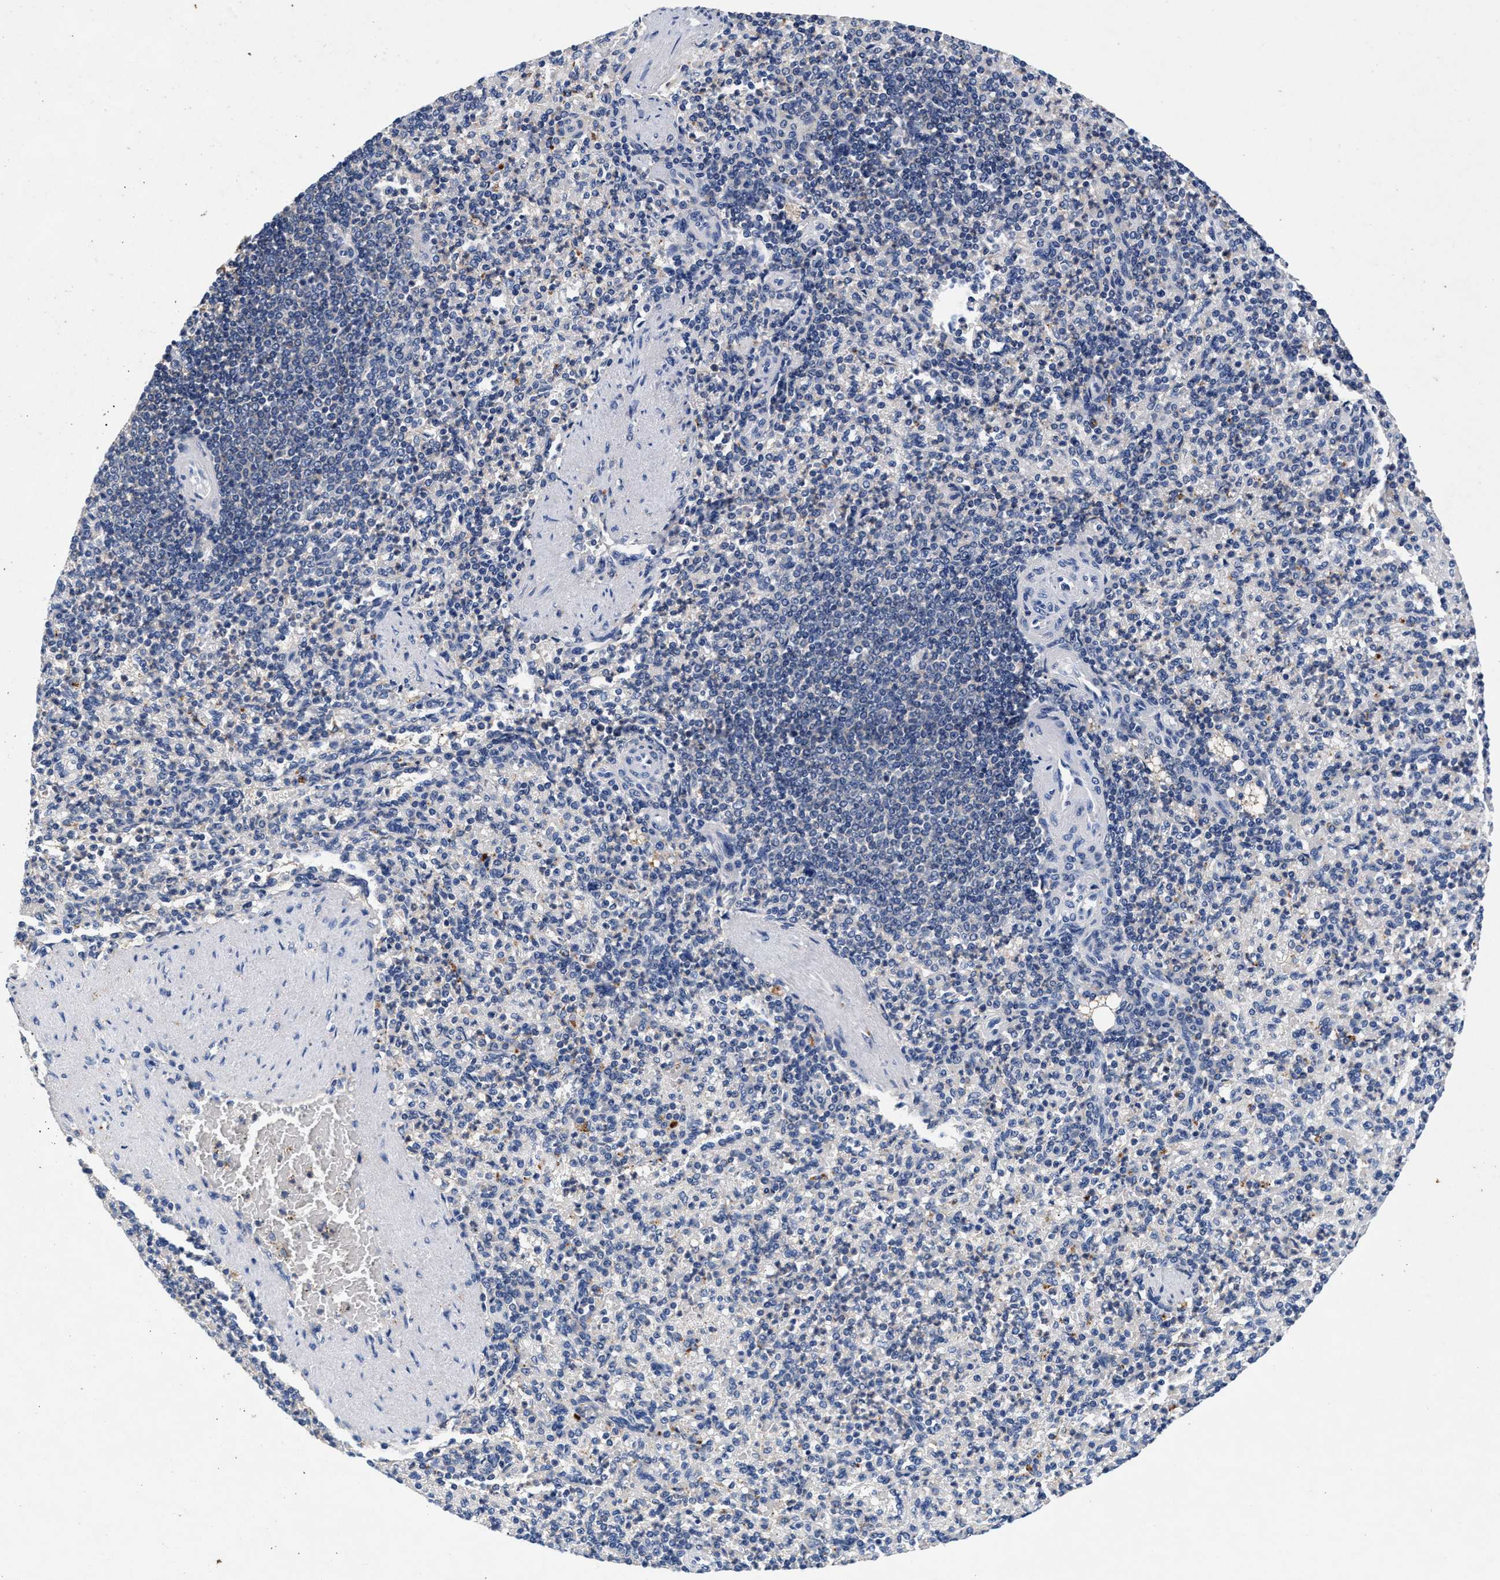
{"staining": {"intensity": "negative", "quantity": "none", "location": "none"}, "tissue": "spleen", "cell_type": "Cells in red pulp", "image_type": "normal", "snomed": [{"axis": "morphology", "description": "Normal tissue, NOS"}, {"axis": "topography", "description": "Spleen"}], "caption": "Human spleen stained for a protein using IHC exhibits no staining in cells in red pulp.", "gene": "GNAI3", "patient": {"sex": "female", "age": 74}}